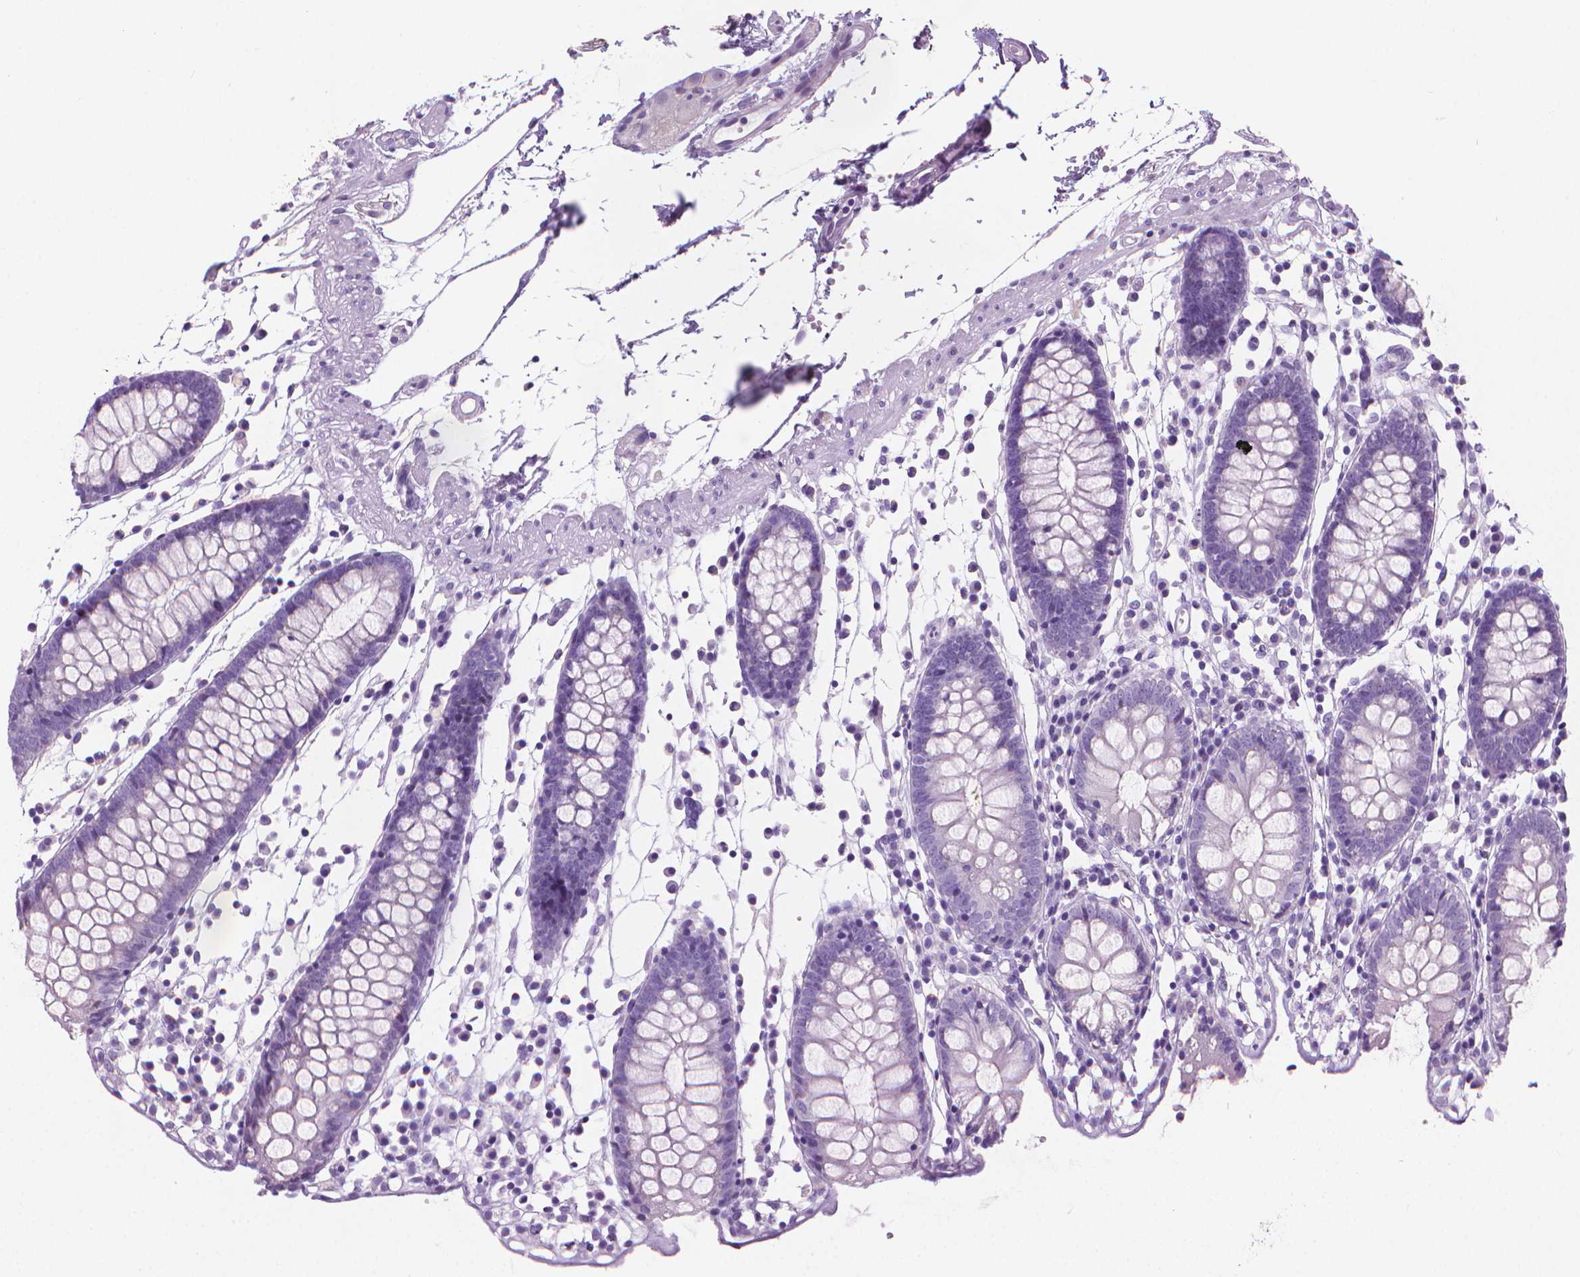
{"staining": {"intensity": "negative", "quantity": "none", "location": "none"}, "tissue": "colon", "cell_type": "Endothelial cells", "image_type": "normal", "snomed": [{"axis": "morphology", "description": "Normal tissue, NOS"}, {"axis": "morphology", "description": "Adenocarcinoma, NOS"}, {"axis": "topography", "description": "Colon"}], "caption": "High power microscopy histopathology image of an immunohistochemistry (IHC) photomicrograph of normal colon, revealing no significant expression in endothelial cells.", "gene": "CFAP52", "patient": {"sex": "male", "age": 83}}